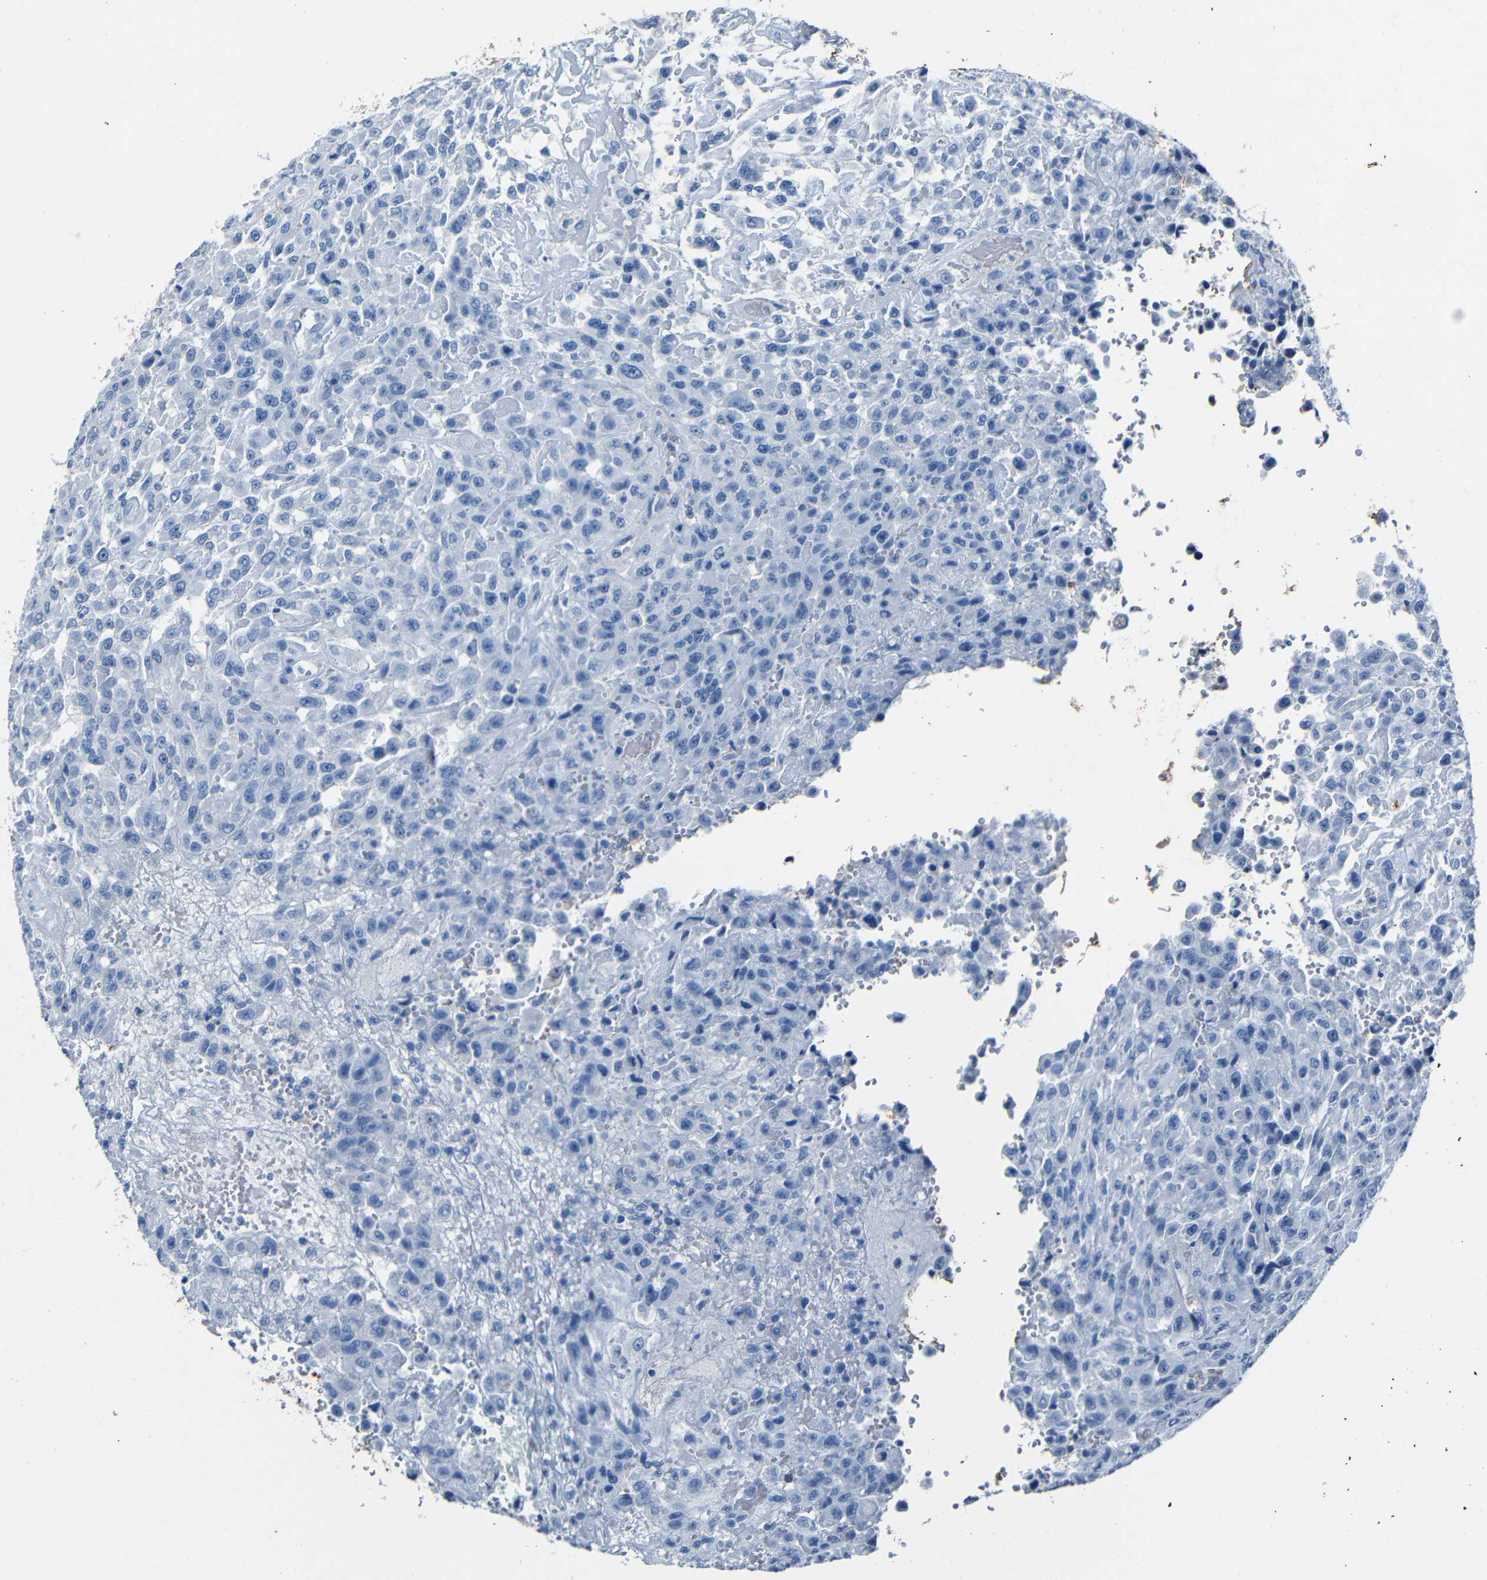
{"staining": {"intensity": "negative", "quantity": "none", "location": "none"}, "tissue": "urothelial cancer", "cell_type": "Tumor cells", "image_type": "cancer", "snomed": [{"axis": "morphology", "description": "Urothelial carcinoma, High grade"}, {"axis": "topography", "description": "Urinary bladder"}], "caption": "Urothelial cancer was stained to show a protein in brown. There is no significant positivity in tumor cells.", "gene": "CLDN11", "patient": {"sex": "male", "age": 46}}